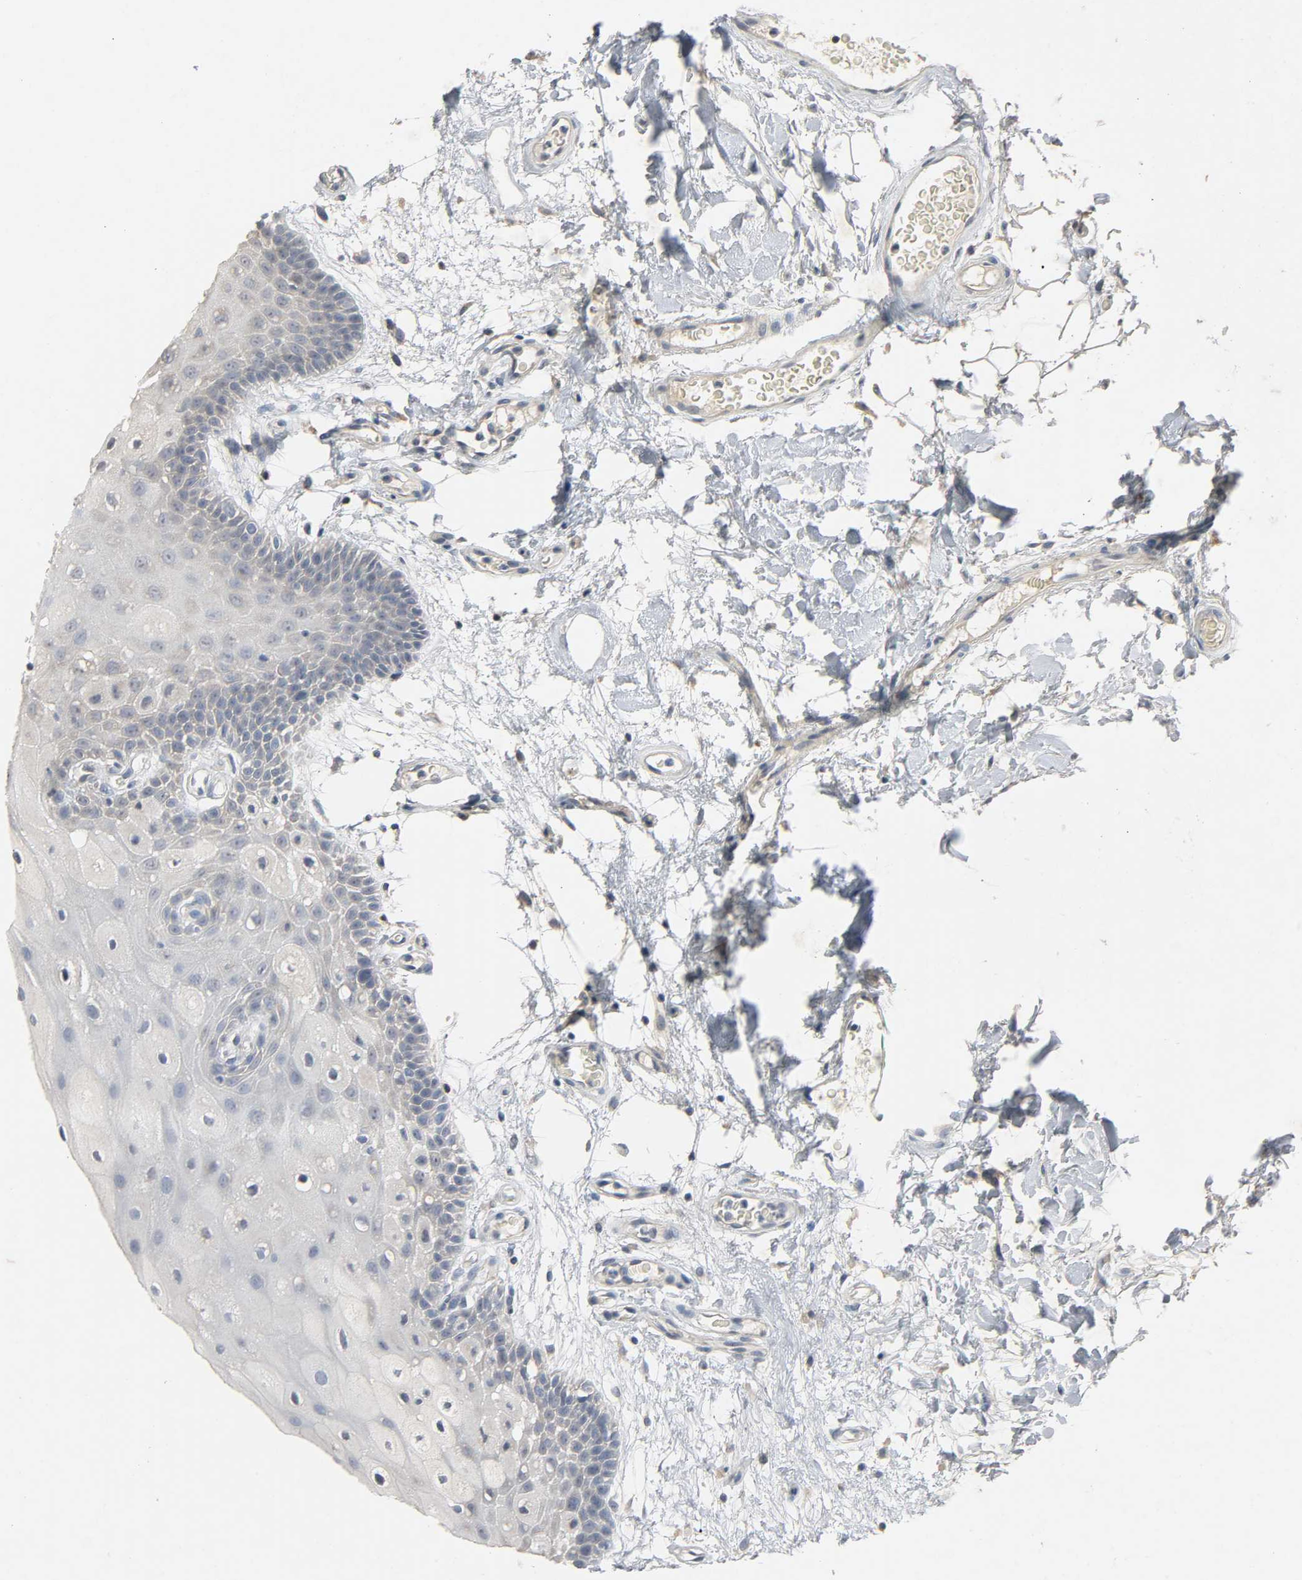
{"staining": {"intensity": "weak", "quantity": "25%-75%", "location": "cytoplasmic/membranous"}, "tissue": "oral mucosa", "cell_type": "Squamous epithelial cells", "image_type": "normal", "snomed": [{"axis": "morphology", "description": "Normal tissue, NOS"}, {"axis": "morphology", "description": "Squamous cell carcinoma, NOS"}, {"axis": "topography", "description": "Skeletal muscle"}, {"axis": "topography", "description": "Oral tissue"}, {"axis": "topography", "description": "Head-Neck"}], "caption": "Immunohistochemical staining of unremarkable oral mucosa shows 25%-75% levels of weak cytoplasmic/membranous protein positivity in about 25%-75% of squamous epithelial cells.", "gene": "CD4", "patient": {"sex": "male", "age": 71}}